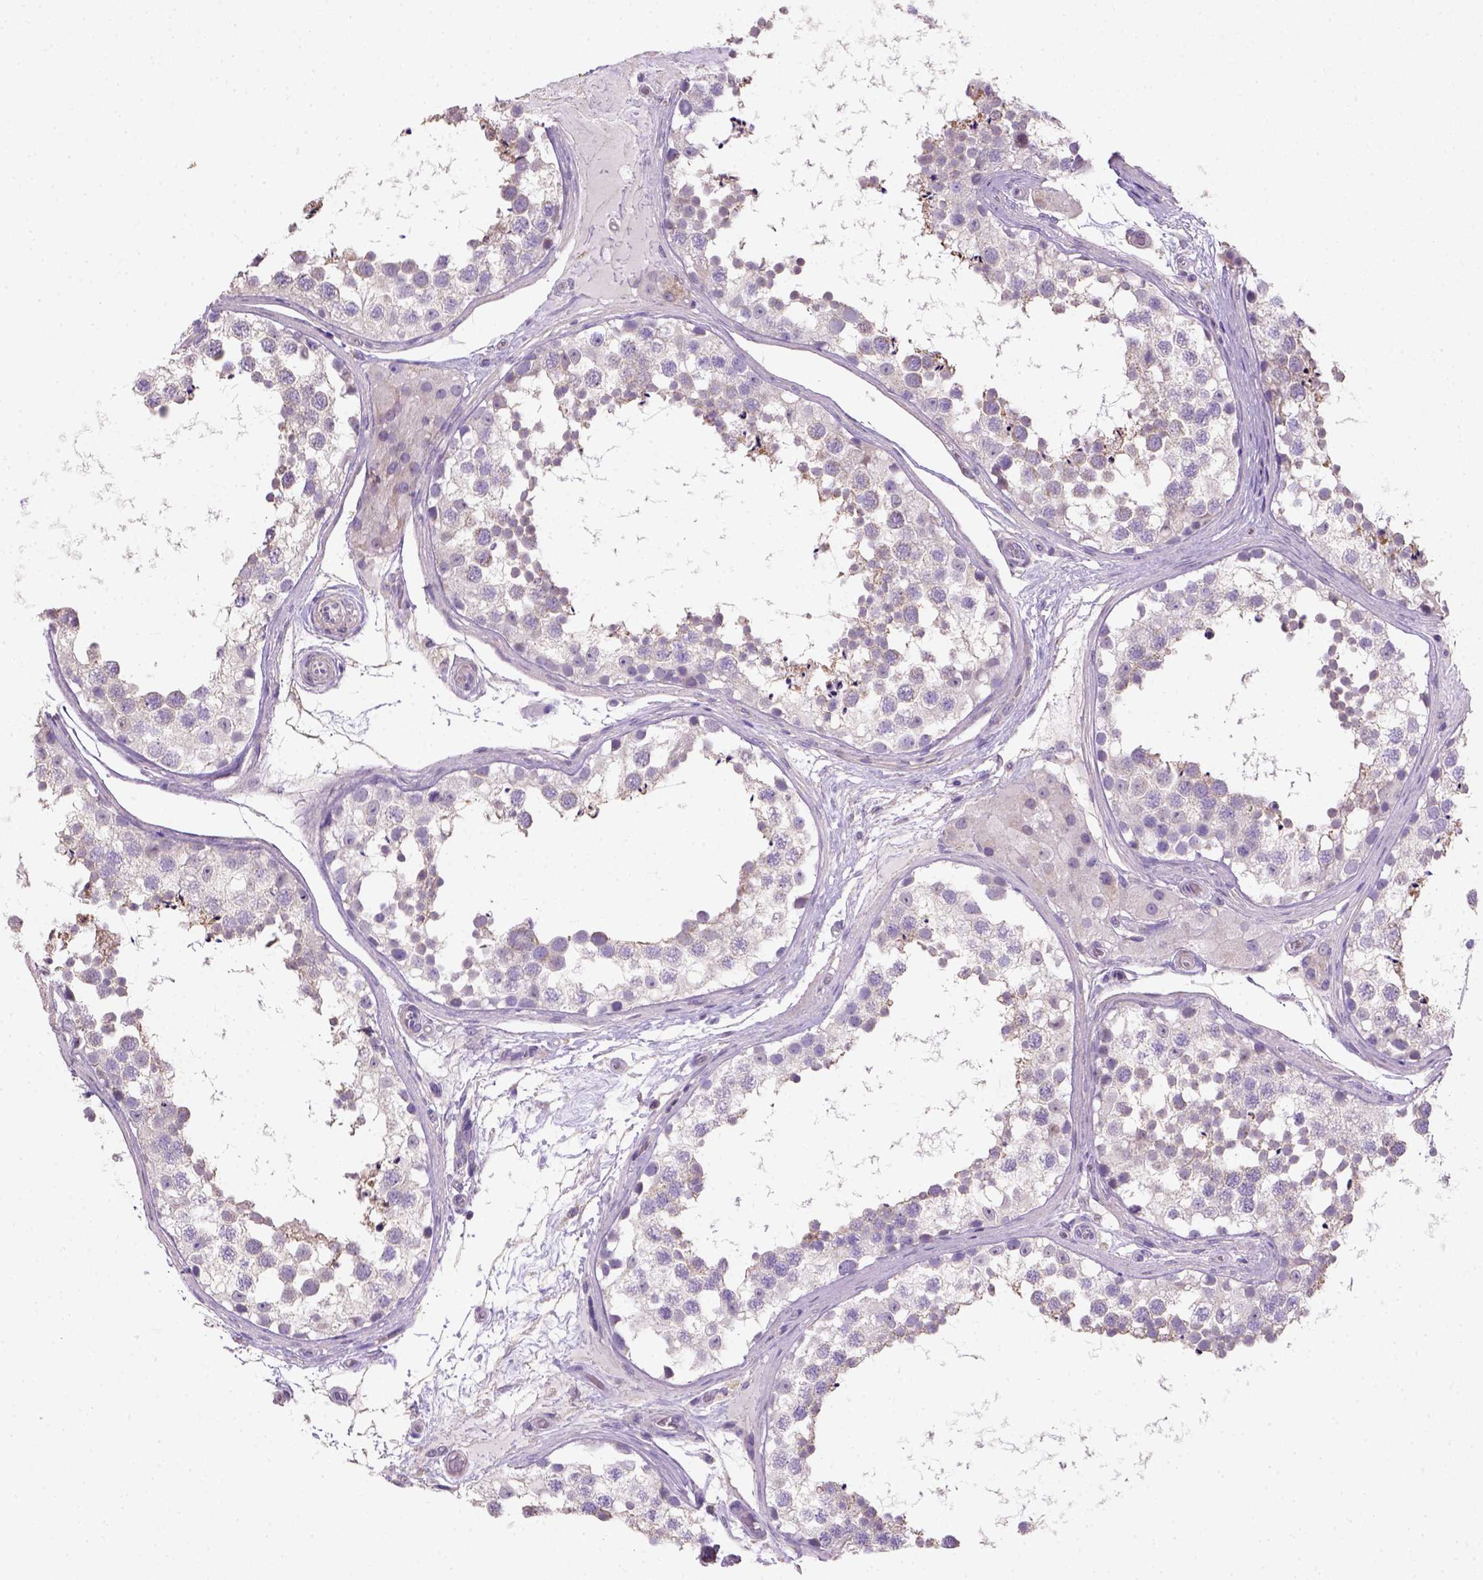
{"staining": {"intensity": "weak", "quantity": "<25%", "location": "cytoplasmic/membranous"}, "tissue": "testis", "cell_type": "Cells in seminiferous ducts", "image_type": "normal", "snomed": [{"axis": "morphology", "description": "Normal tissue, NOS"}, {"axis": "morphology", "description": "Seminoma, NOS"}, {"axis": "topography", "description": "Testis"}], "caption": "A micrograph of human testis is negative for staining in cells in seminiferous ducts. (Immunohistochemistry, brightfield microscopy, high magnification).", "gene": "HTRA1", "patient": {"sex": "male", "age": 65}}